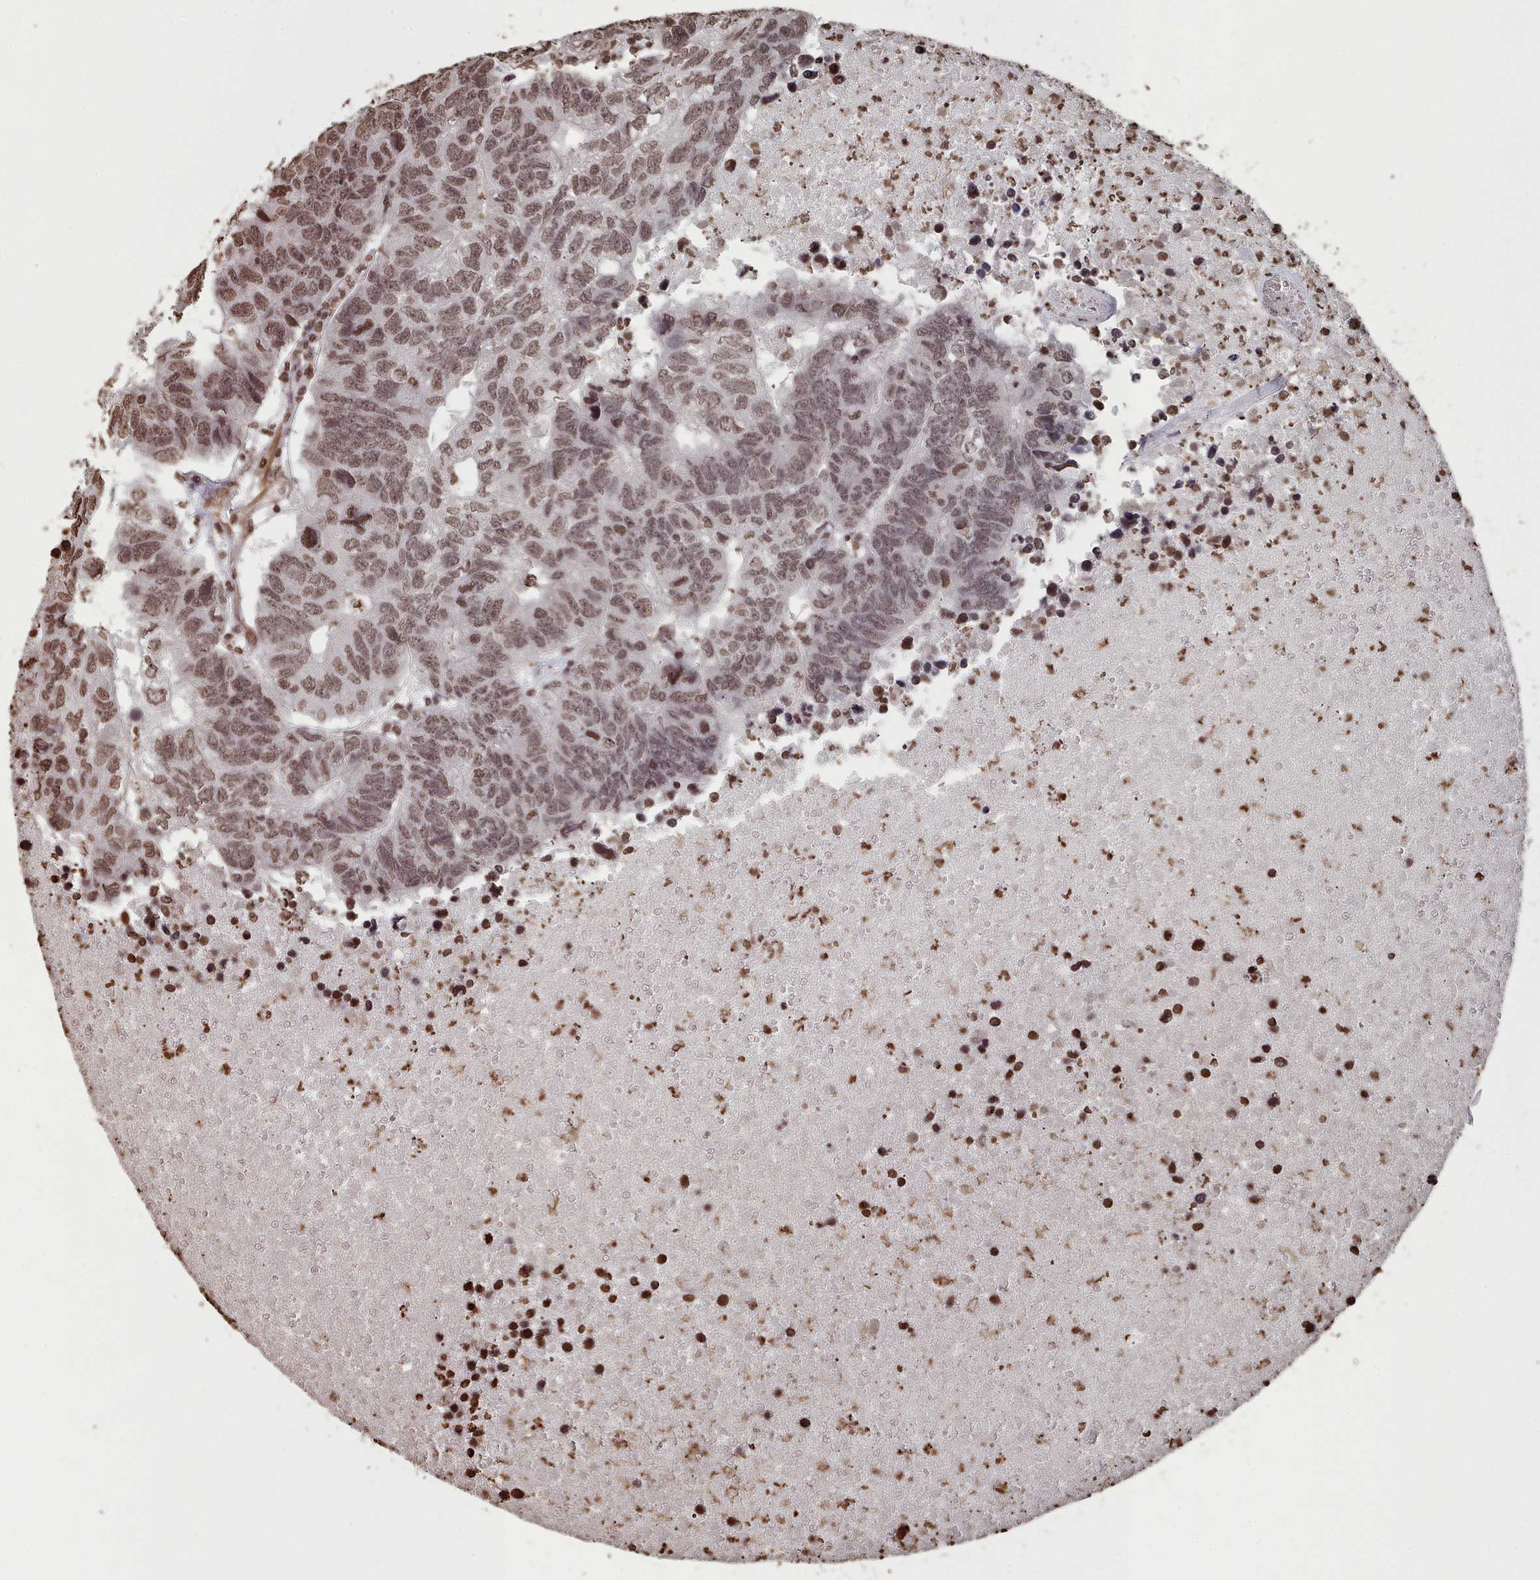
{"staining": {"intensity": "moderate", "quantity": ">75%", "location": "nuclear"}, "tissue": "colorectal cancer", "cell_type": "Tumor cells", "image_type": "cancer", "snomed": [{"axis": "morphology", "description": "Adenocarcinoma, NOS"}, {"axis": "topography", "description": "Colon"}], "caption": "Colorectal cancer (adenocarcinoma) stained with immunohistochemistry (IHC) reveals moderate nuclear staining in about >75% of tumor cells.", "gene": "PLEKHG5", "patient": {"sex": "female", "age": 48}}